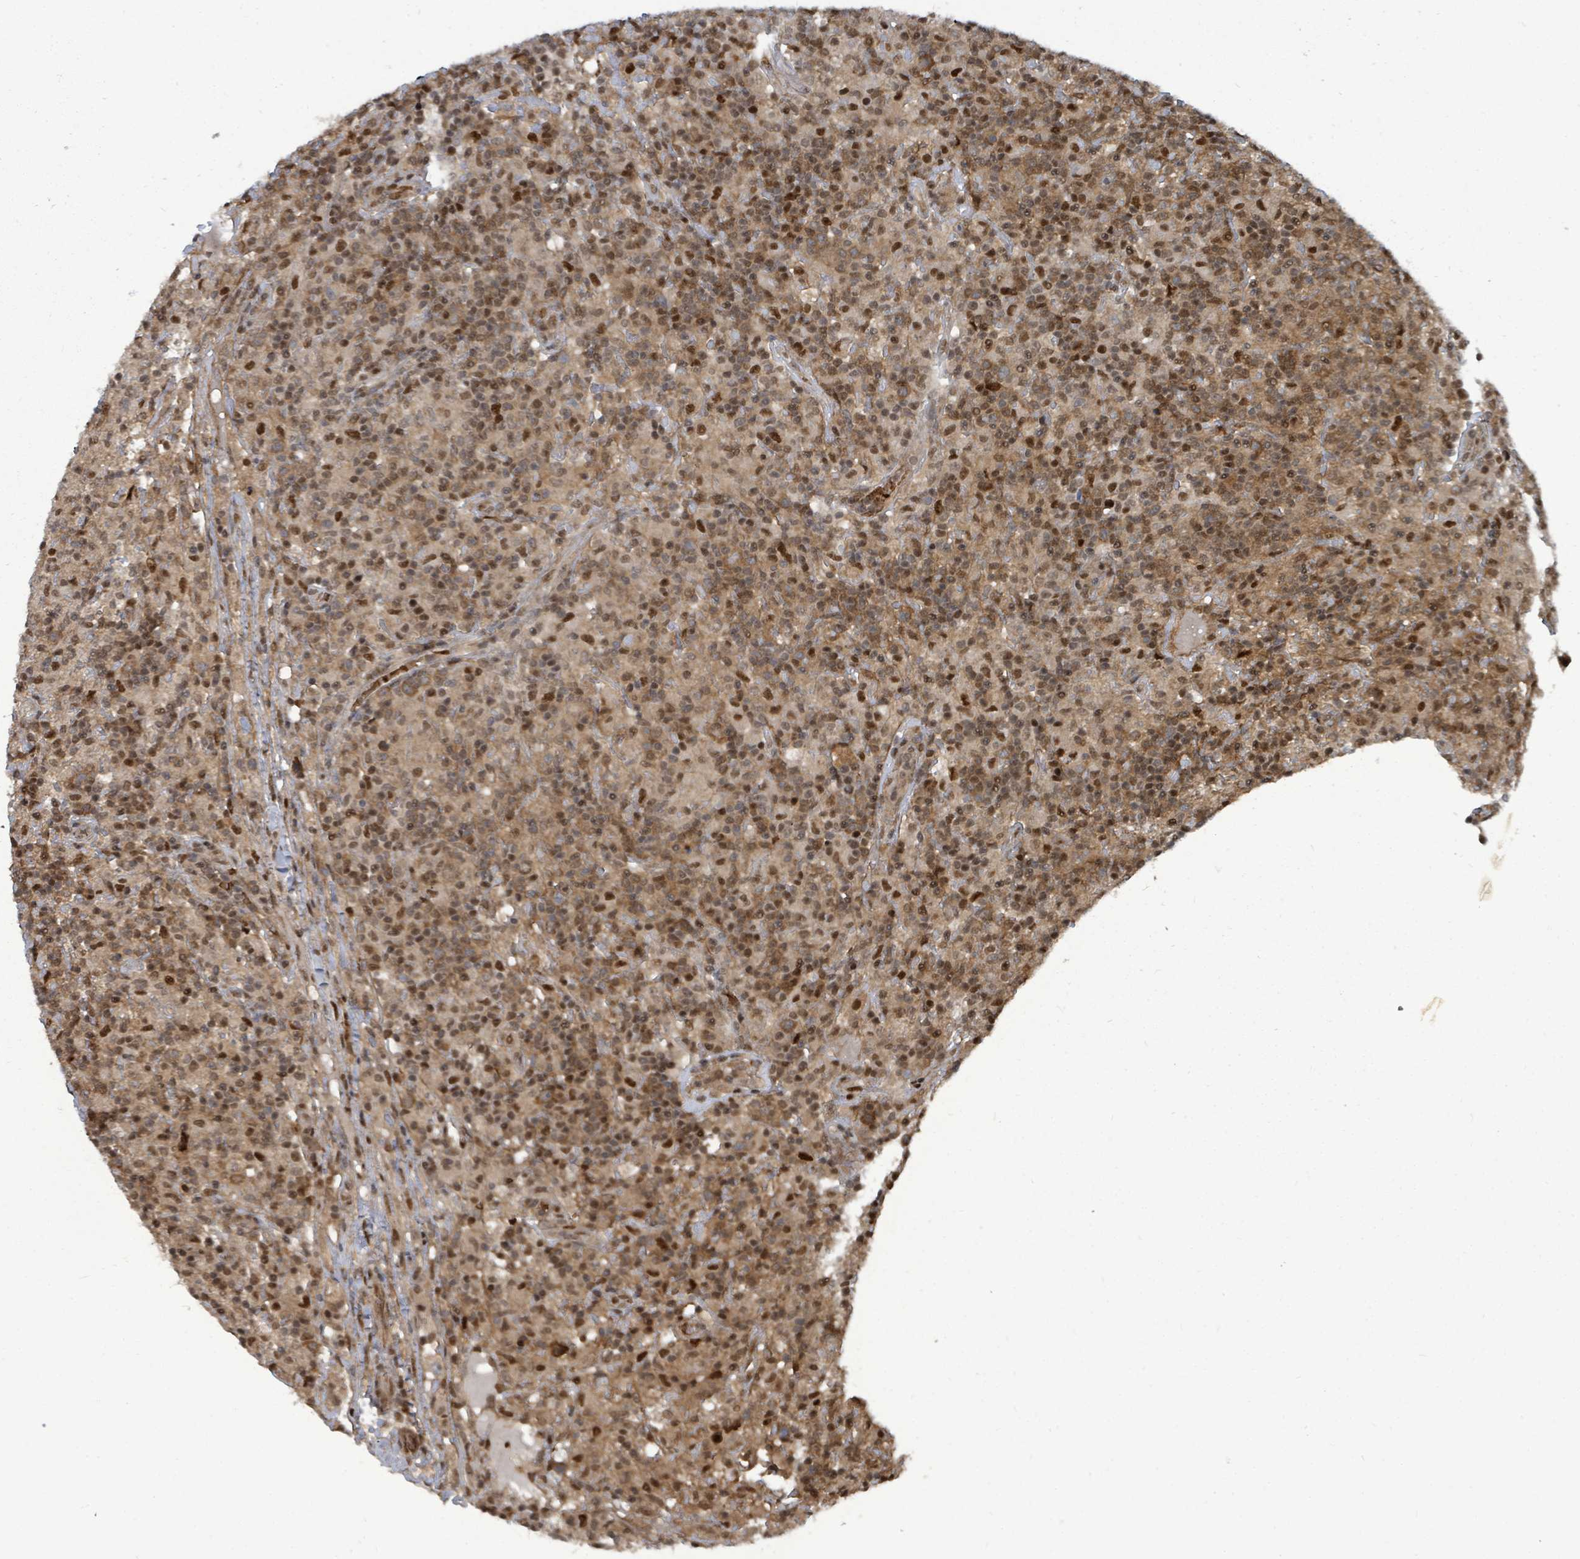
{"staining": {"intensity": "moderate", "quantity": "25%-75%", "location": "nuclear"}, "tissue": "lymphoma", "cell_type": "Tumor cells", "image_type": "cancer", "snomed": [{"axis": "morphology", "description": "Hodgkin's disease, NOS"}, {"axis": "topography", "description": "Lymph node"}], "caption": "Protein analysis of Hodgkin's disease tissue demonstrates moderate nuclear positivity in about 25%-75% of tumor cells. Using DAB (brown) and hematoxylin (blue) stains, captured at high magnification using brightfield microscopy.", "gene": "TRDMT1", "patient": {"sex": "male", "age": 70}}